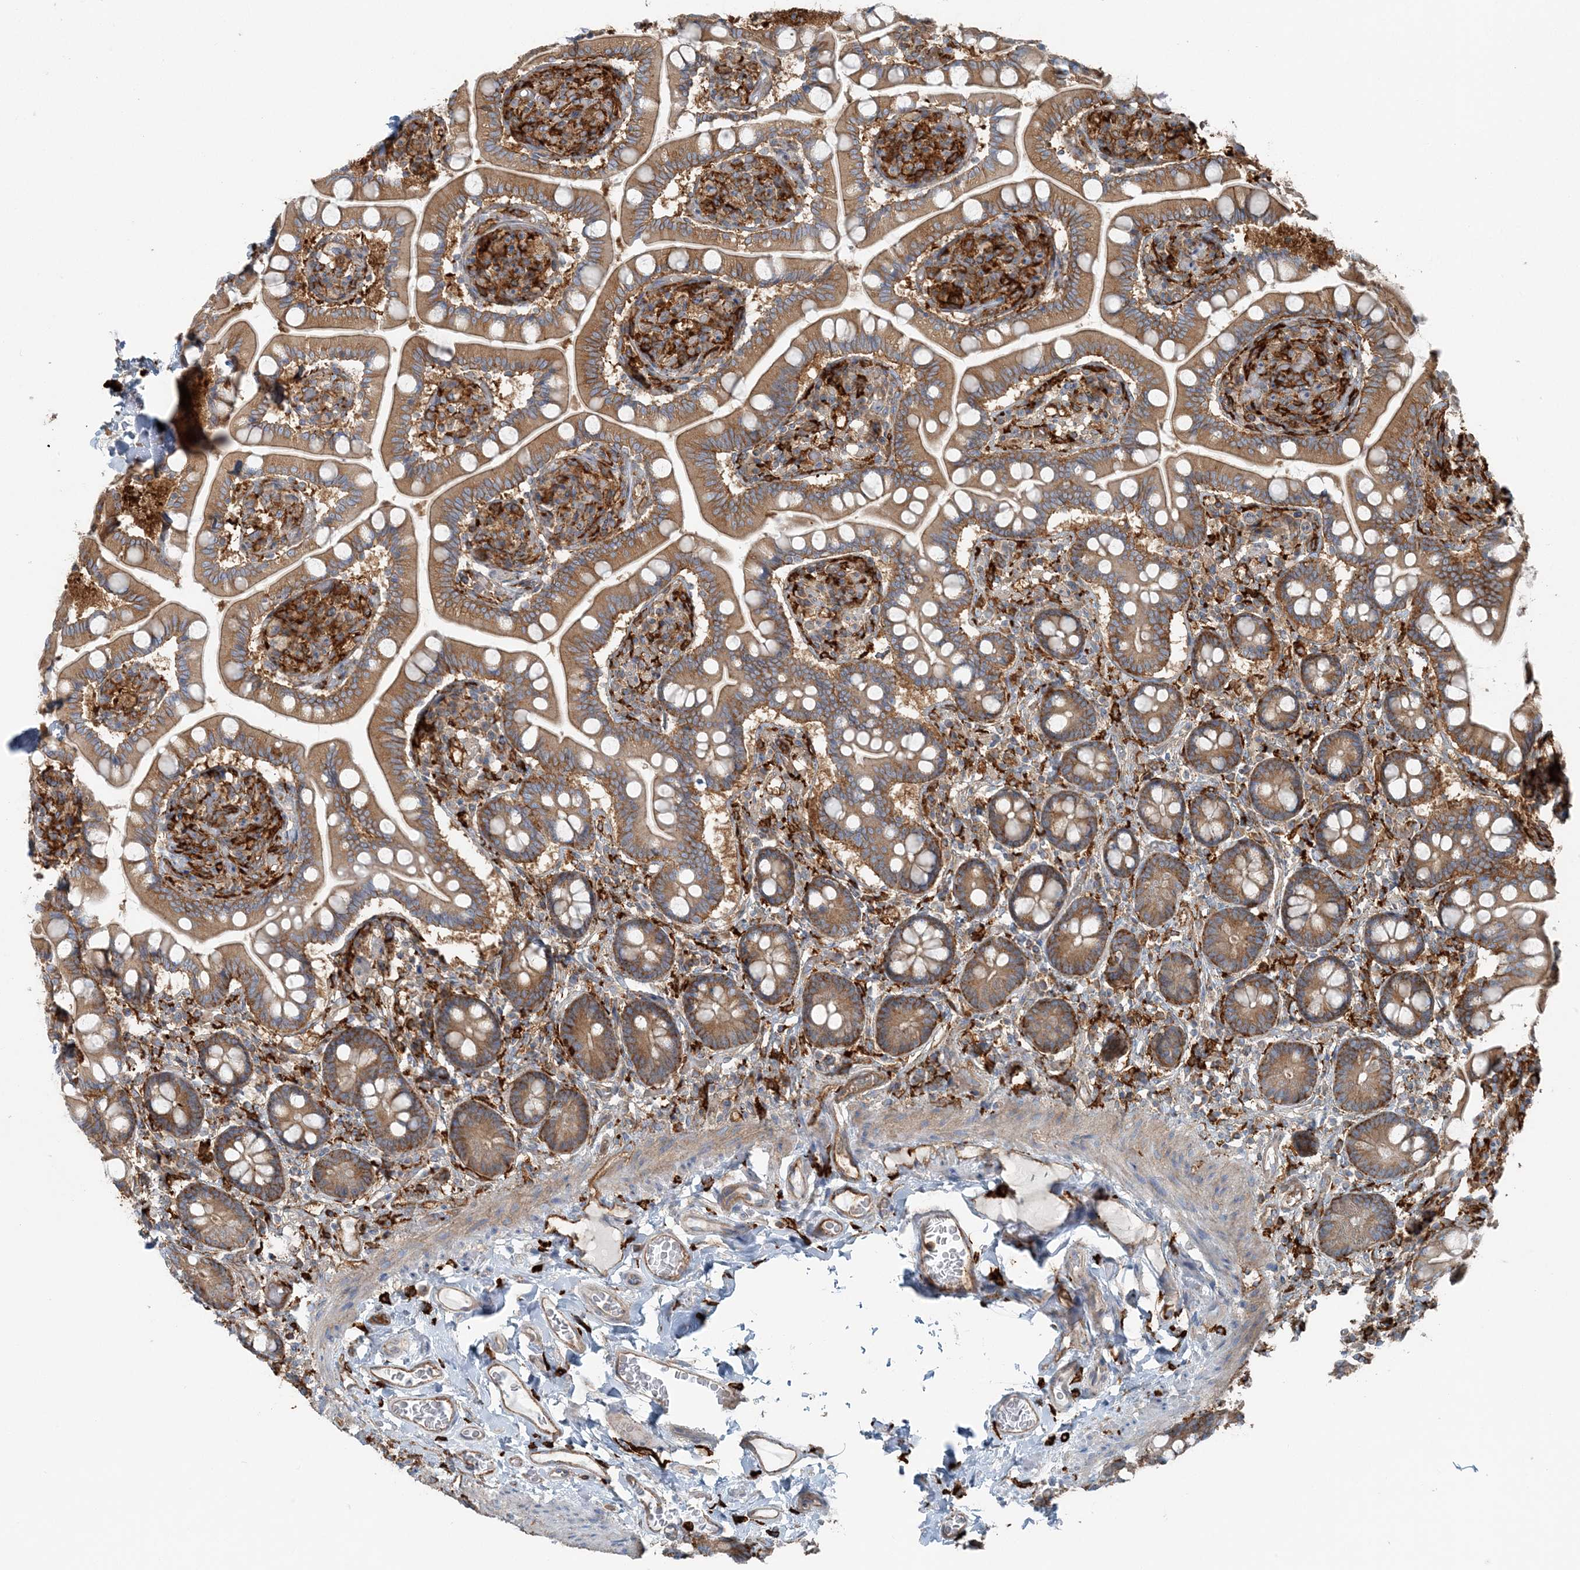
{"staining": {"intensity": "moderate", "quantity": ">75%", "location": "cytoplasmic/membranous"}, "tissue": "small intestine", "cell_type": "Glandular cells", "image_type": "normal", "snomed": [{"axis": "morphology", "description": "Normal tissue, NOS"}, {"axis": "topography", "description": "Small intestine"}], "caption": "Moderate cytoplasmic/membranous protein expression is present in about >75% of glandular cells in small intestine.", "gene": "SNX2", "patient": {"sex": "female", "age": 64}}